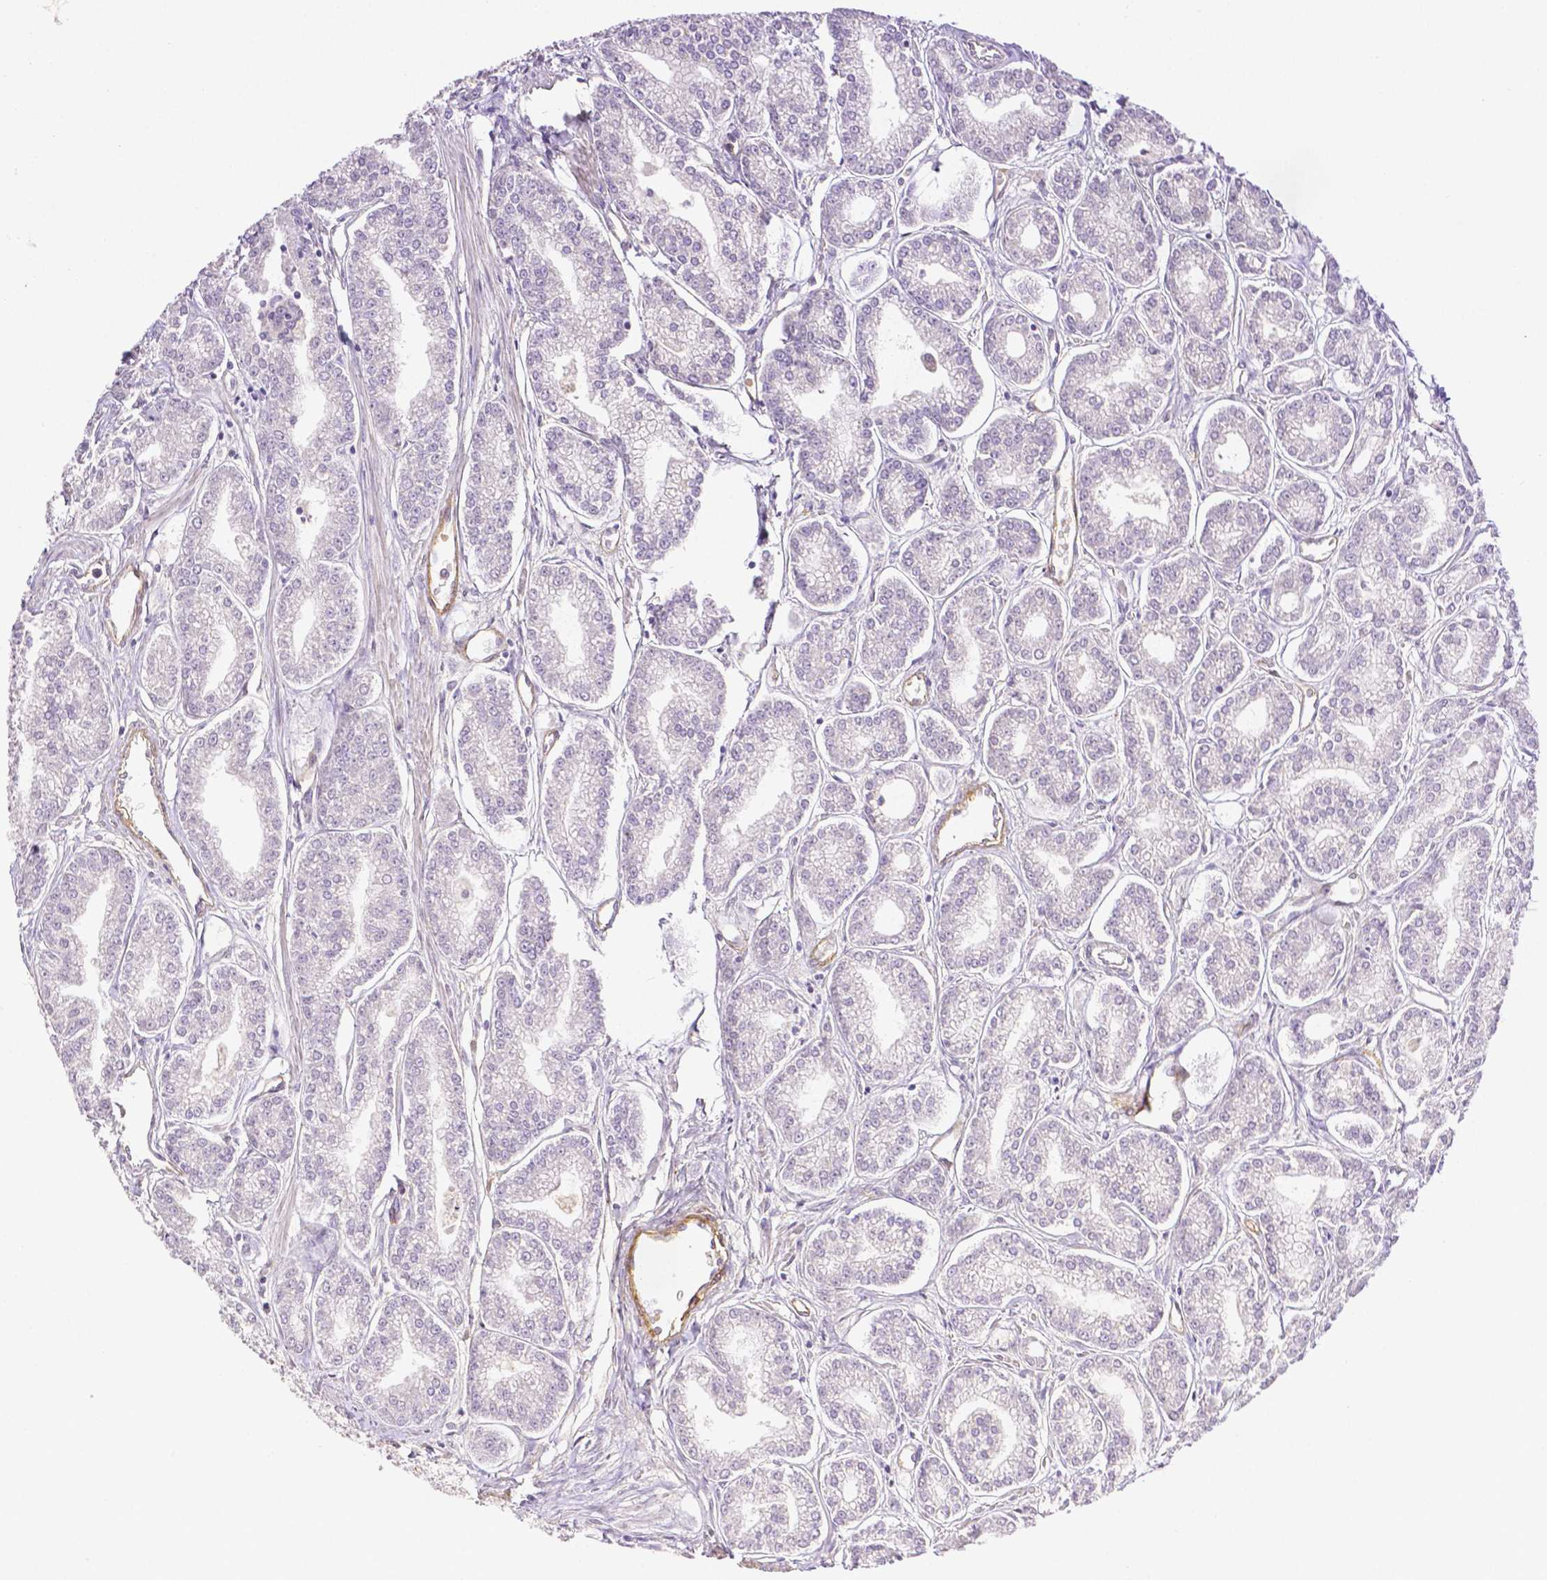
{"staining": {"intensity": "negative", "quantity": "none", "location": "none"}, "tissue": "prostate cancer", "cell_type": "Tumor cells", "image_type": "cancer", "snomed": [{"axis": "morphology", "description": "Adenocarcinoma, NOS"}, {"axis": "topography", "description": "Prostate"}], "caption": "Prostate adenocarcinoma was stained to show a protein in brown. There is no significant staining in tumor cells.", "gene": "THY1", "patient": {"sex": "male", "age": 71}}